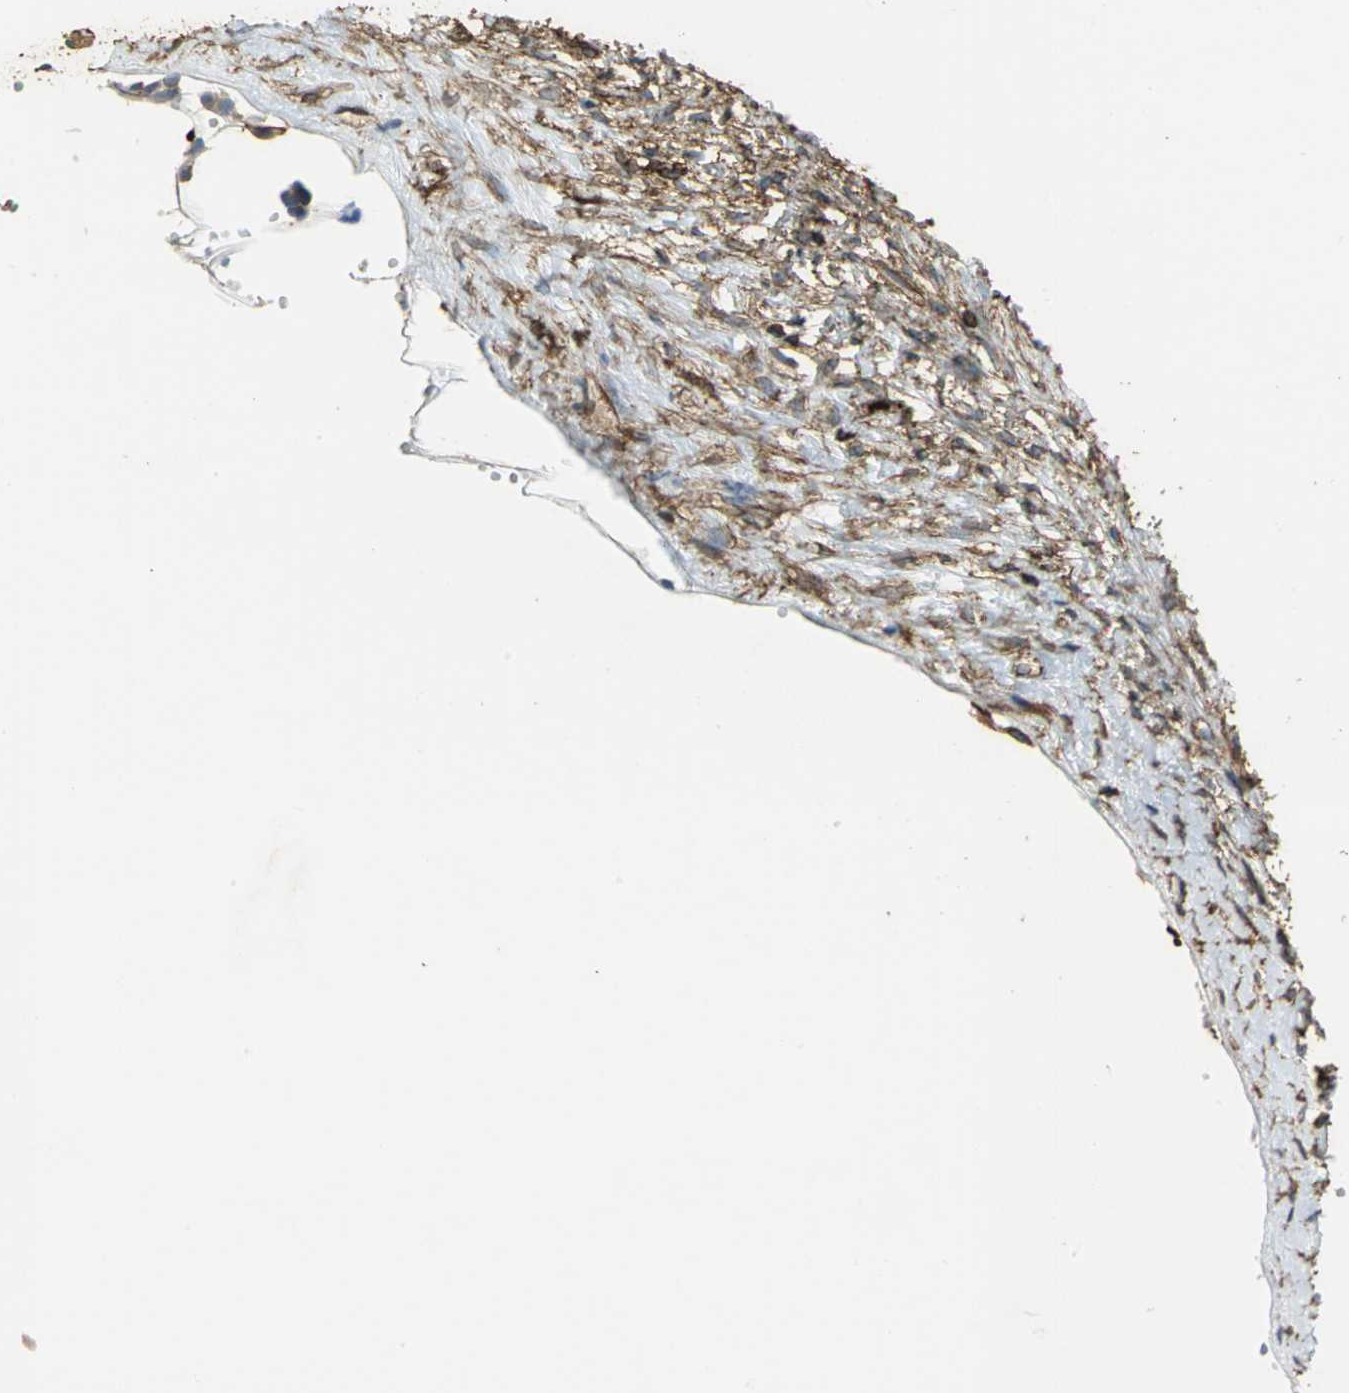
{"staining": {"intensity": "moderate", "quantity": ">75%", "location": "cytoplasmic/membranous"}, "tissue": "ovary", "cell_type": "Ovarian stroma cells", "image_type": "normal", "snomed": [{"axis": "morphology", "description": "Normal tissue, NOS"}, {"axis": "topography", "description": "Ovary"}], "caption": "IHC image of unremarkable human ovary stained for a protein (brown), which shows medium levels of moderate cytoplasmic/membranous positivity in about >75% of ovarian stroma cells.", "gene": "TLN1", "patient": {"sex": "female", "age": 35}}